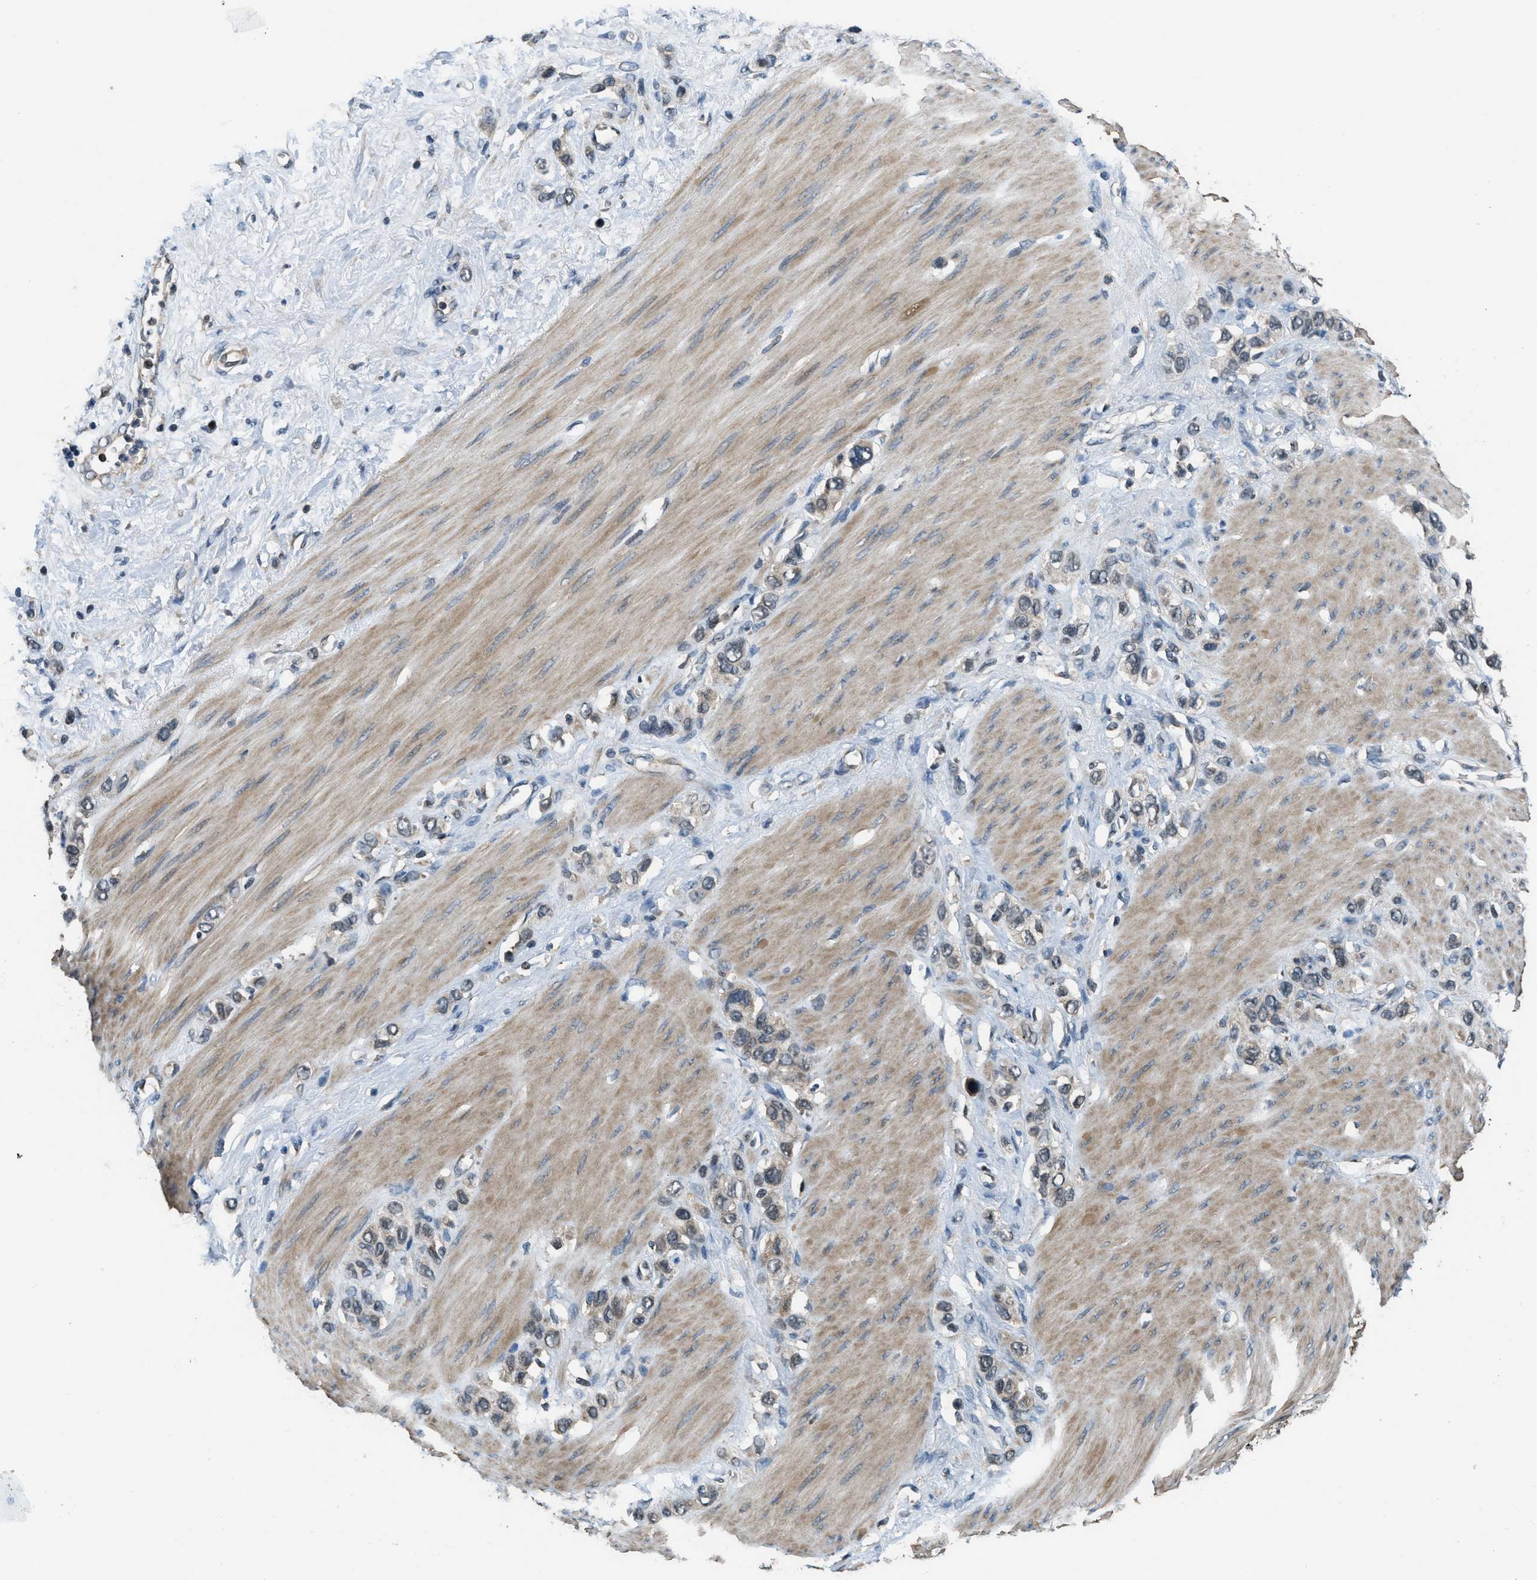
{"staining": {"intensity": "weak", "quantity": "25%-75%", "location": "cytoplasmic/membranous,nuclear"}, "tissue": "stomach cancer", "cell_type": "Tumor cells", "image_type": "cancer", "snomed": [{"axis": "morphology", "description": "Adenocarcinoma, NOS"}, {"axis": "morphology", "description": "Adenocarcinoma, High grade"}, {"axis": "topography", "description": "Stomach, upper"}, {"axis": "topography", "description": "Stomach, lower"}], "caption": "Human stomach adenocarcinoma stained with a protein marker exhibits weak staining in tumor cells.", "gene": "NAT1", "patient": {"sex": "female", "age": 65}}